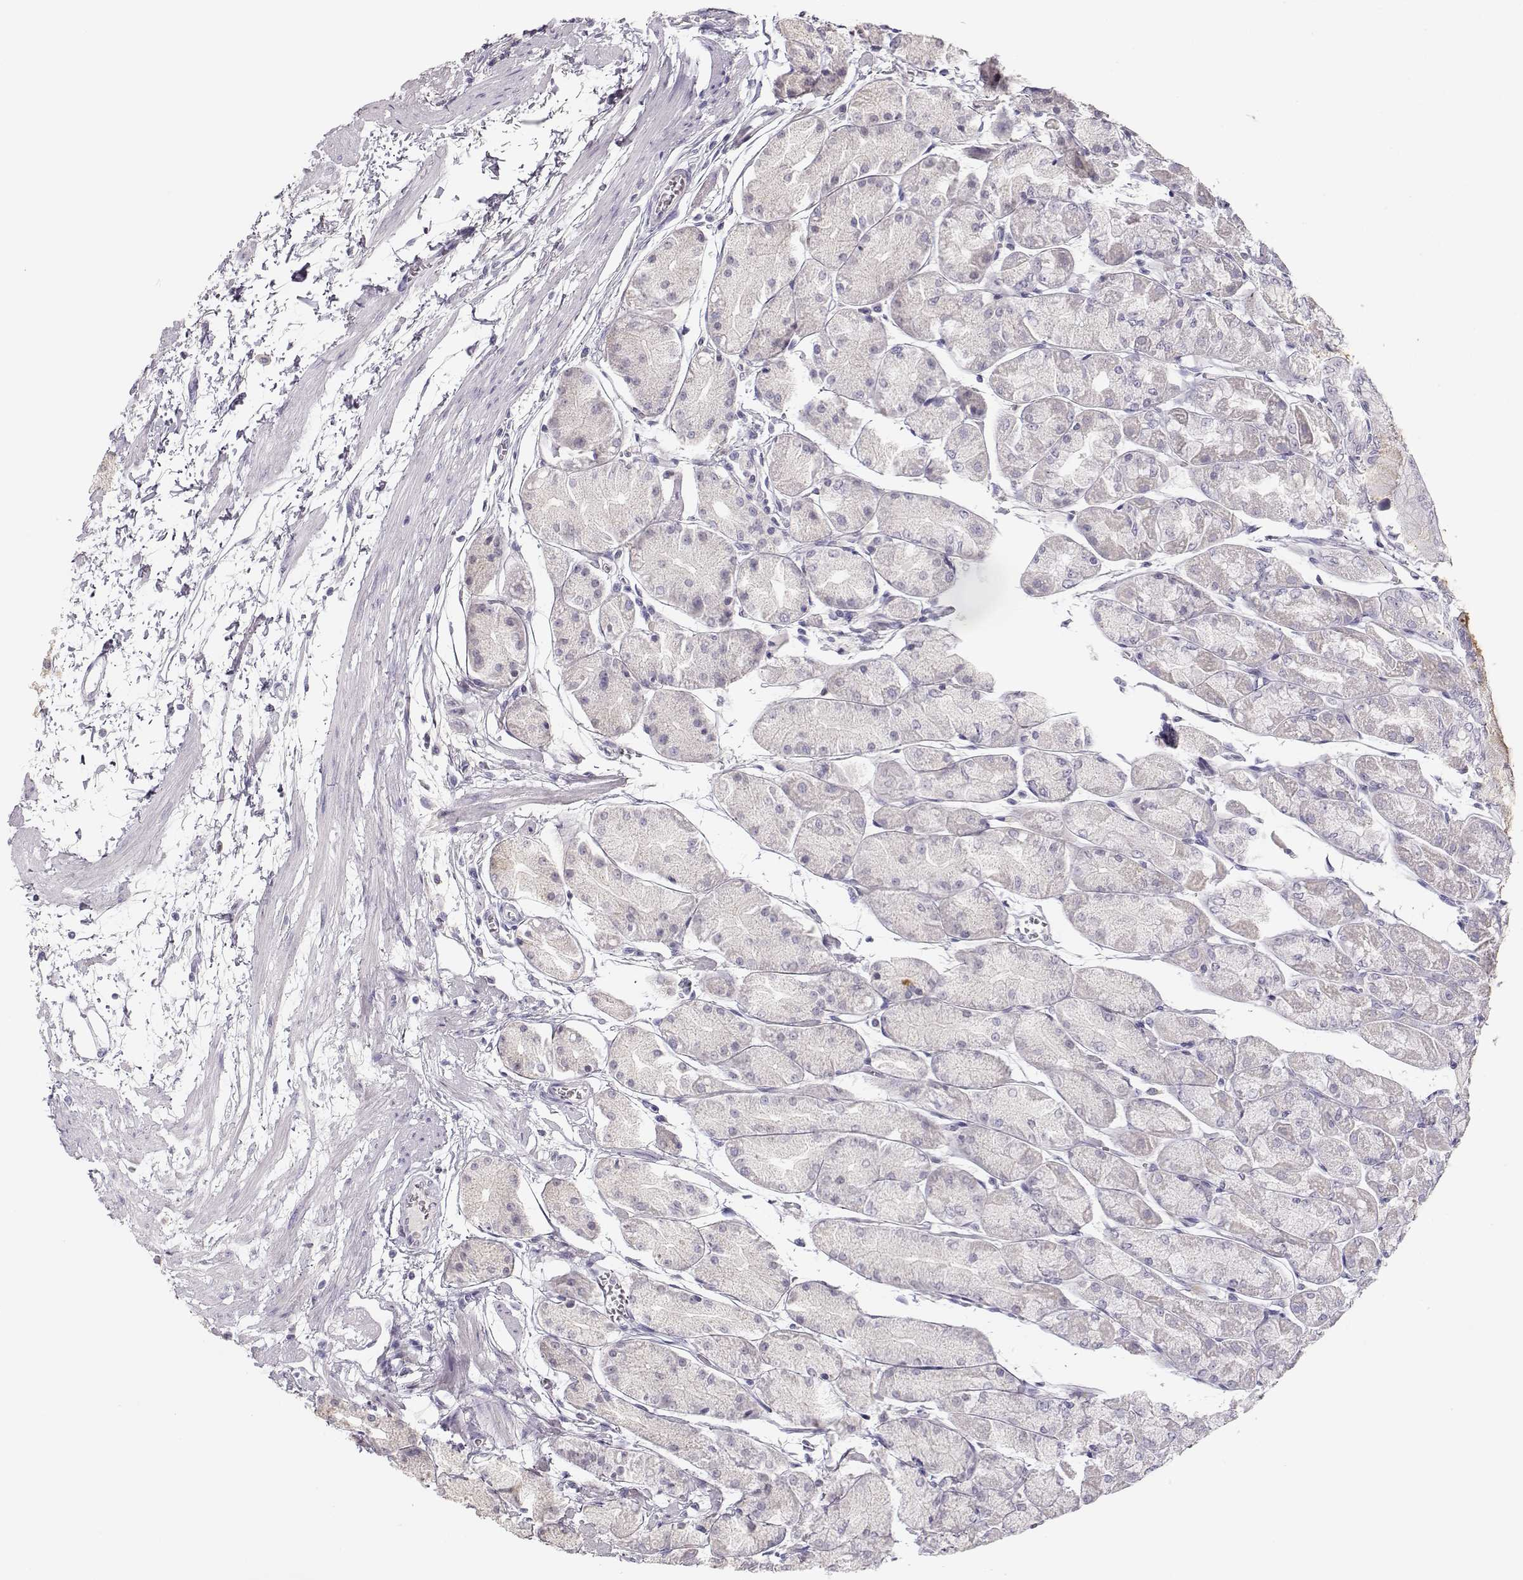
{"staining": {"intensity": "moderate", "quantity": "<25%", "location": "cytoplasmic/membranous"}, "tissue": "stomach", "cell_type": "Glandular cells", "image_type": "normal", "snomed": [{"axis": "morphology", "description": "Normal tissue, NOS"}, {"axis": "topography", "description": "Stomach, upper"}], "caption": "Stomach was stained to show a protein in brown. There is low levels of moderate cytoplasmic/membranous positivity in approximately <25% of glandular cells. Nuclei are stained in blue.", "gene": "LEPR", "patient": {"sex": "male", "age": 60}}